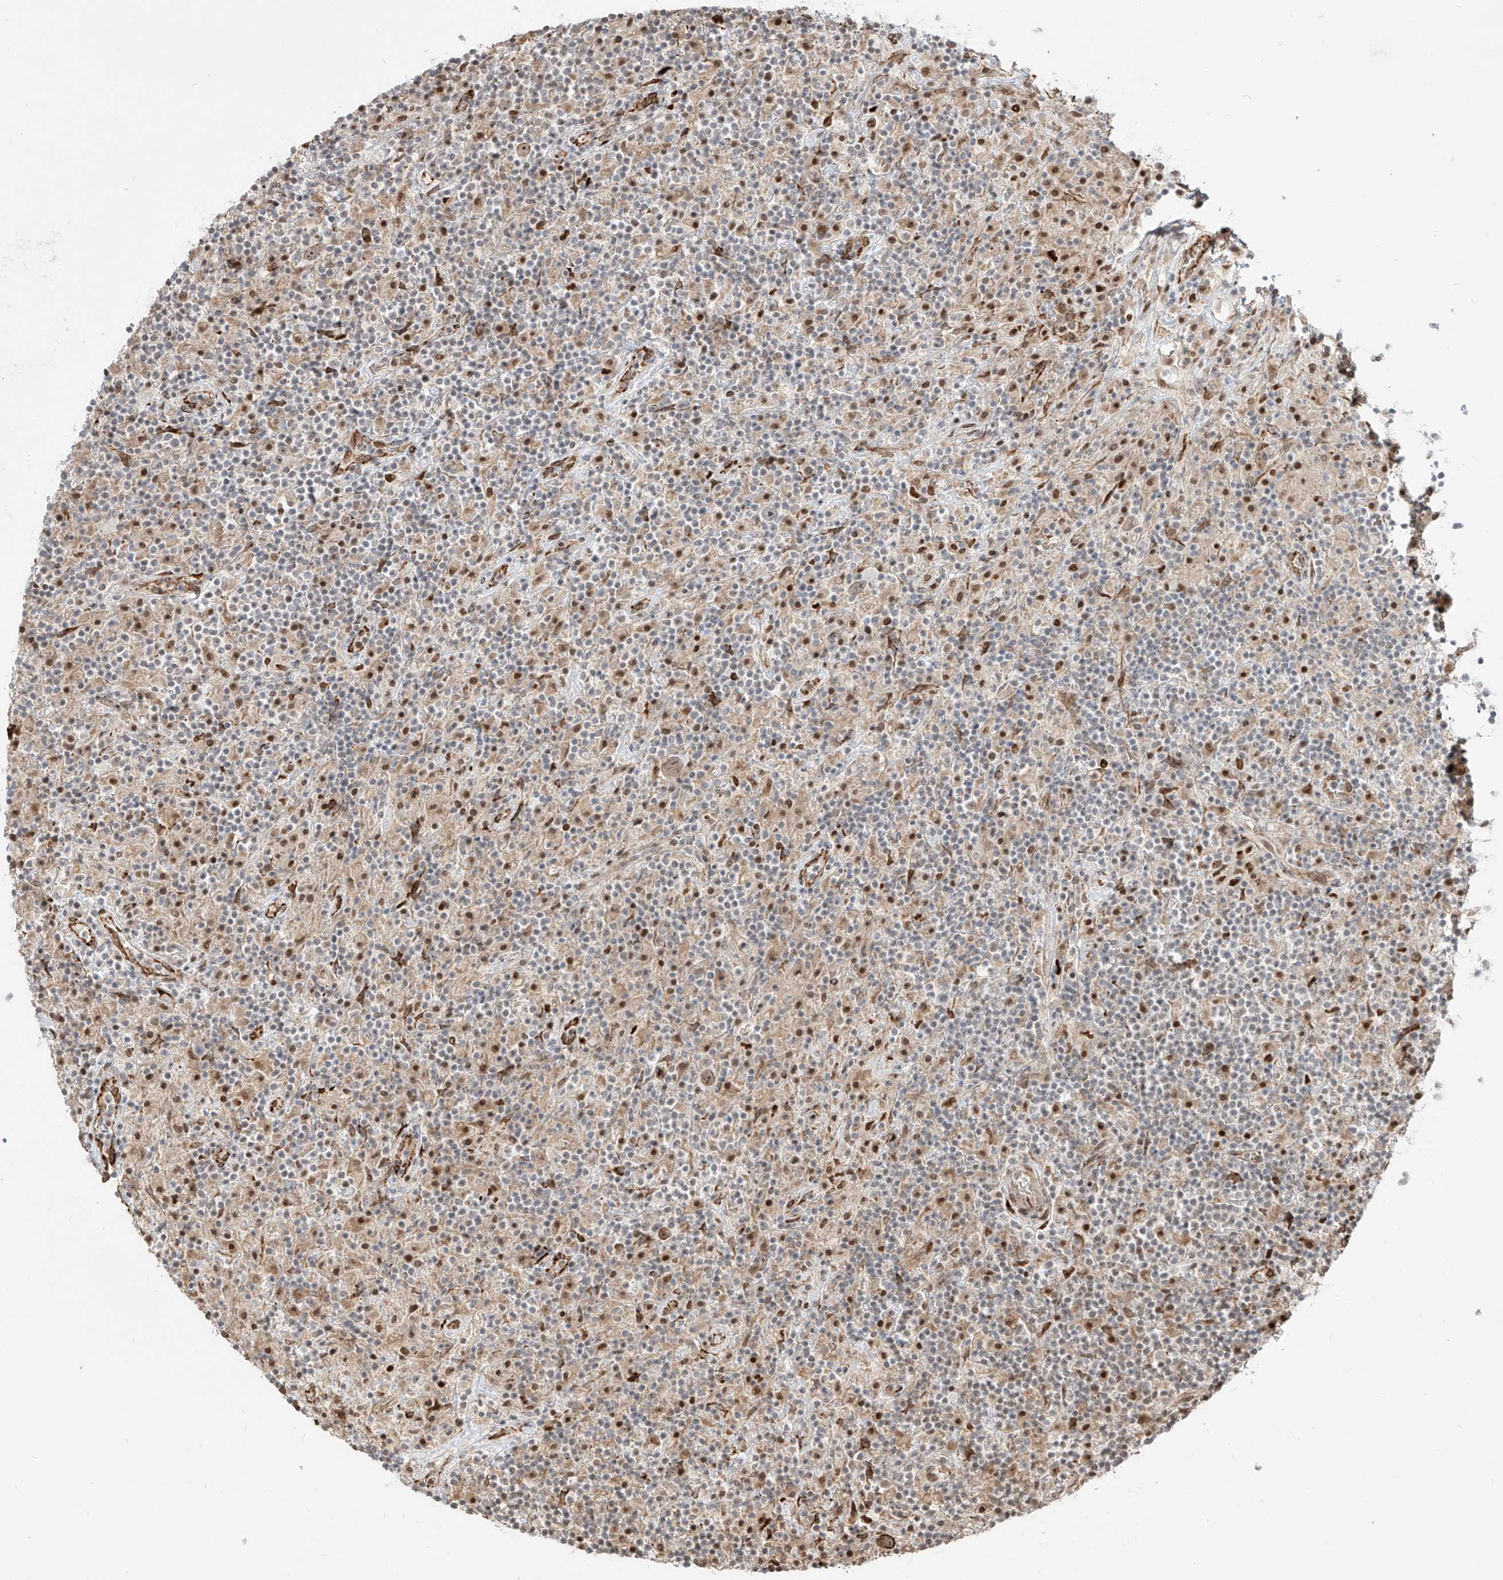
{"staining": {"intensity": "moderate", "quantity": "25%-75%", "location": "nuclear"}, "tissue": "lymphoma", "cell_type": "Tumor cells", "image_type": "cancer", "snomed": [{"axis": "morphology", "description": "Hodgkin's disease, NOS"}, {"axis": "topography", "description": "Lymph node"}], "caption": "Human Hodgkin's disease stained for a protein (brown) displays moderate nuclear positive staining in about 25%-75% of tumor cells.", "gene": "ZNF710", "patient": {"sex": "male", "age": 70}}